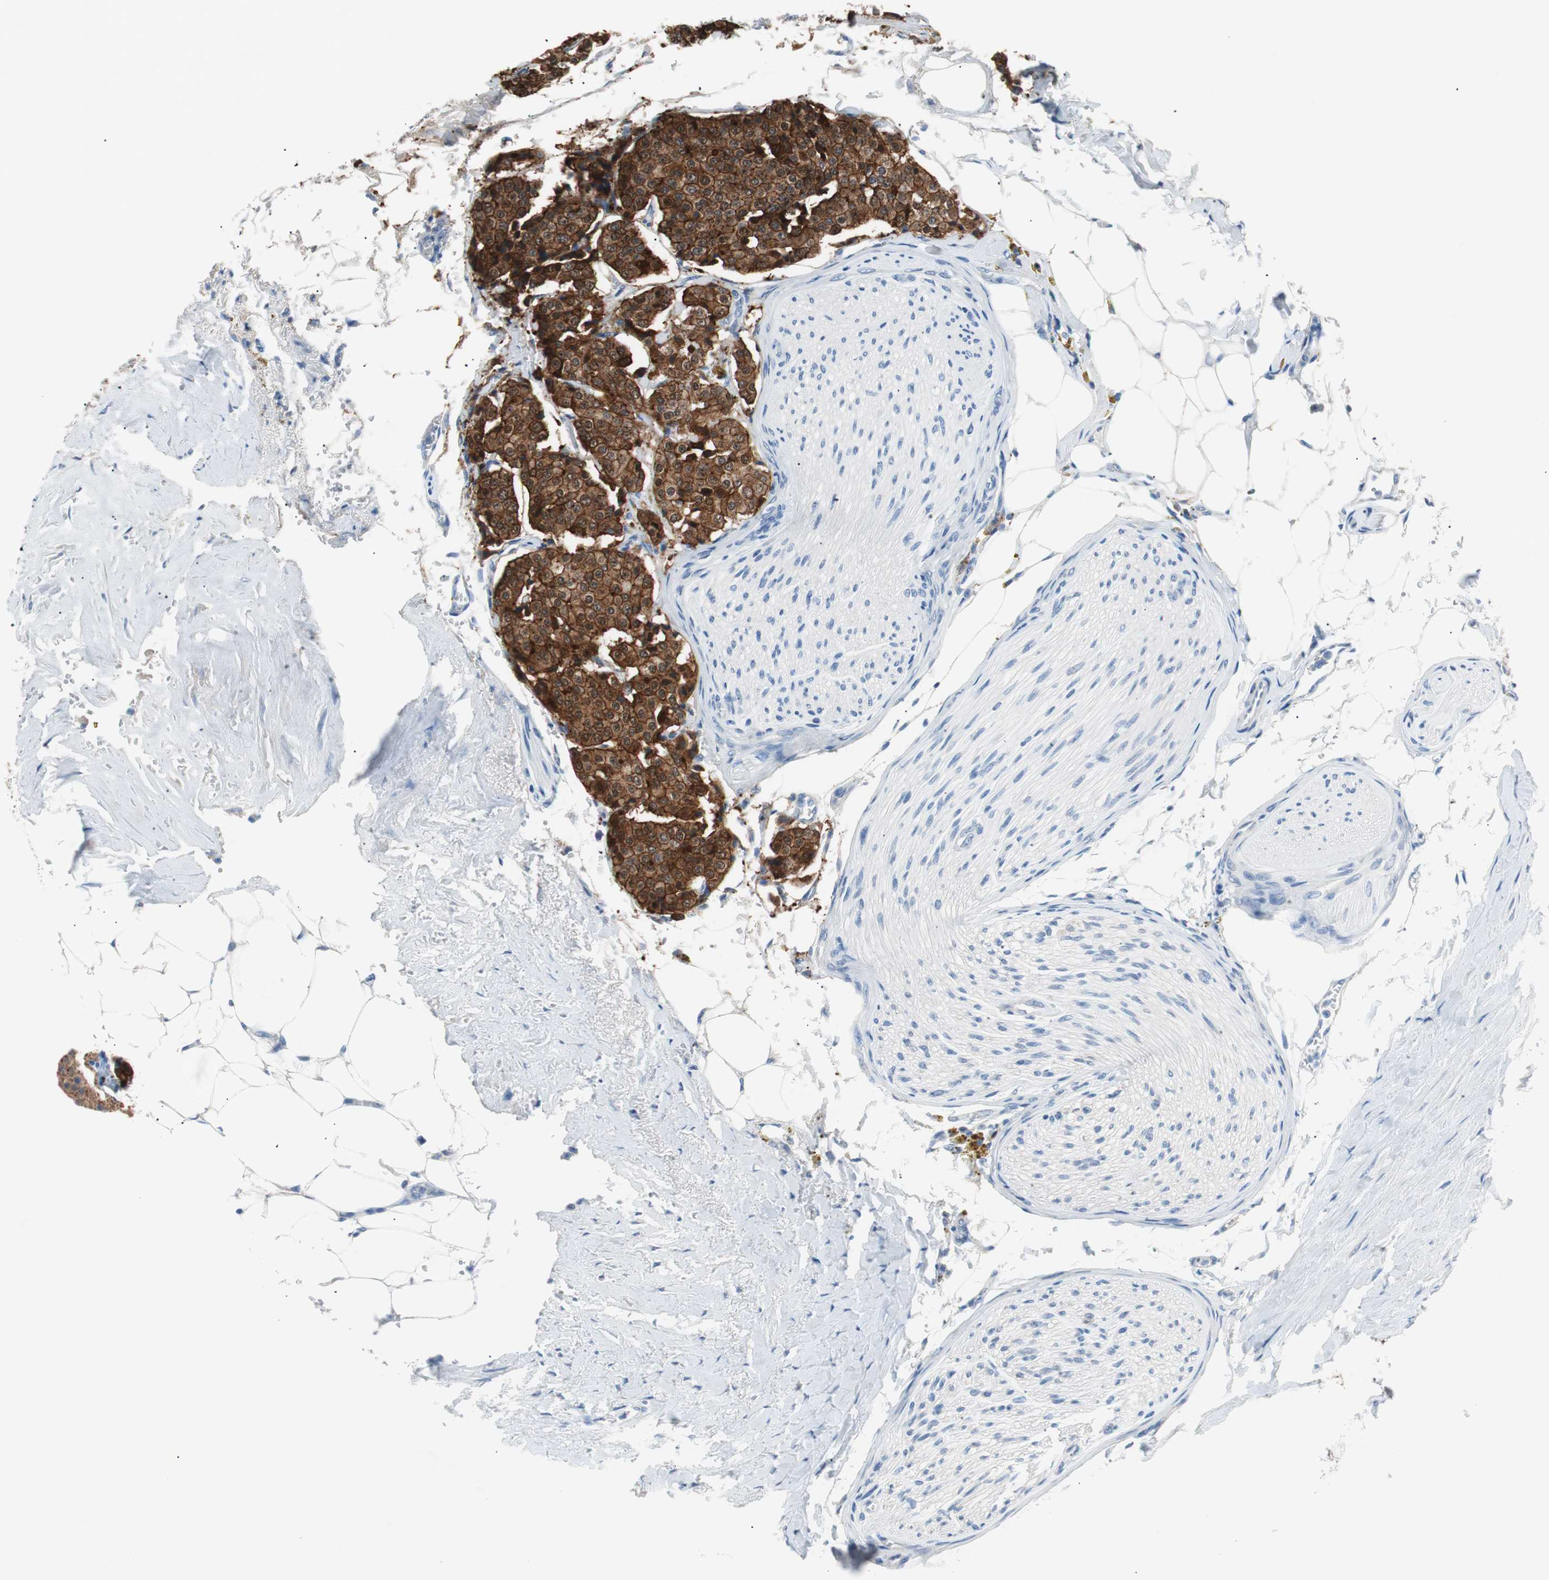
{"staining": {"intensity": "strong", "quantity": ">75%", "location": "cytoplasmic/membranous,nuclear"}, "tissue": "carcinoid", "cell_type": "Tumor cells", "image_type": "cancer", "snomed": [{"axis": "morphology", "description": "Carcinoid, malignant, NOS"}, {"axis": "topography", "description": "Colon"}], "caption": "Protein staining exhibits strong cytoplasmic/membranous and nuclear staining in approximately >75% of tumor cells in carcinoid (malignant). Using DAB (3,3'-diaminobenzidine) (brown) and hematoxylin (blue) stains, captured at high magnification using brightfield microscopy.", "gene": "VIL1", "patient": {"sex": "female", "age": 61}}